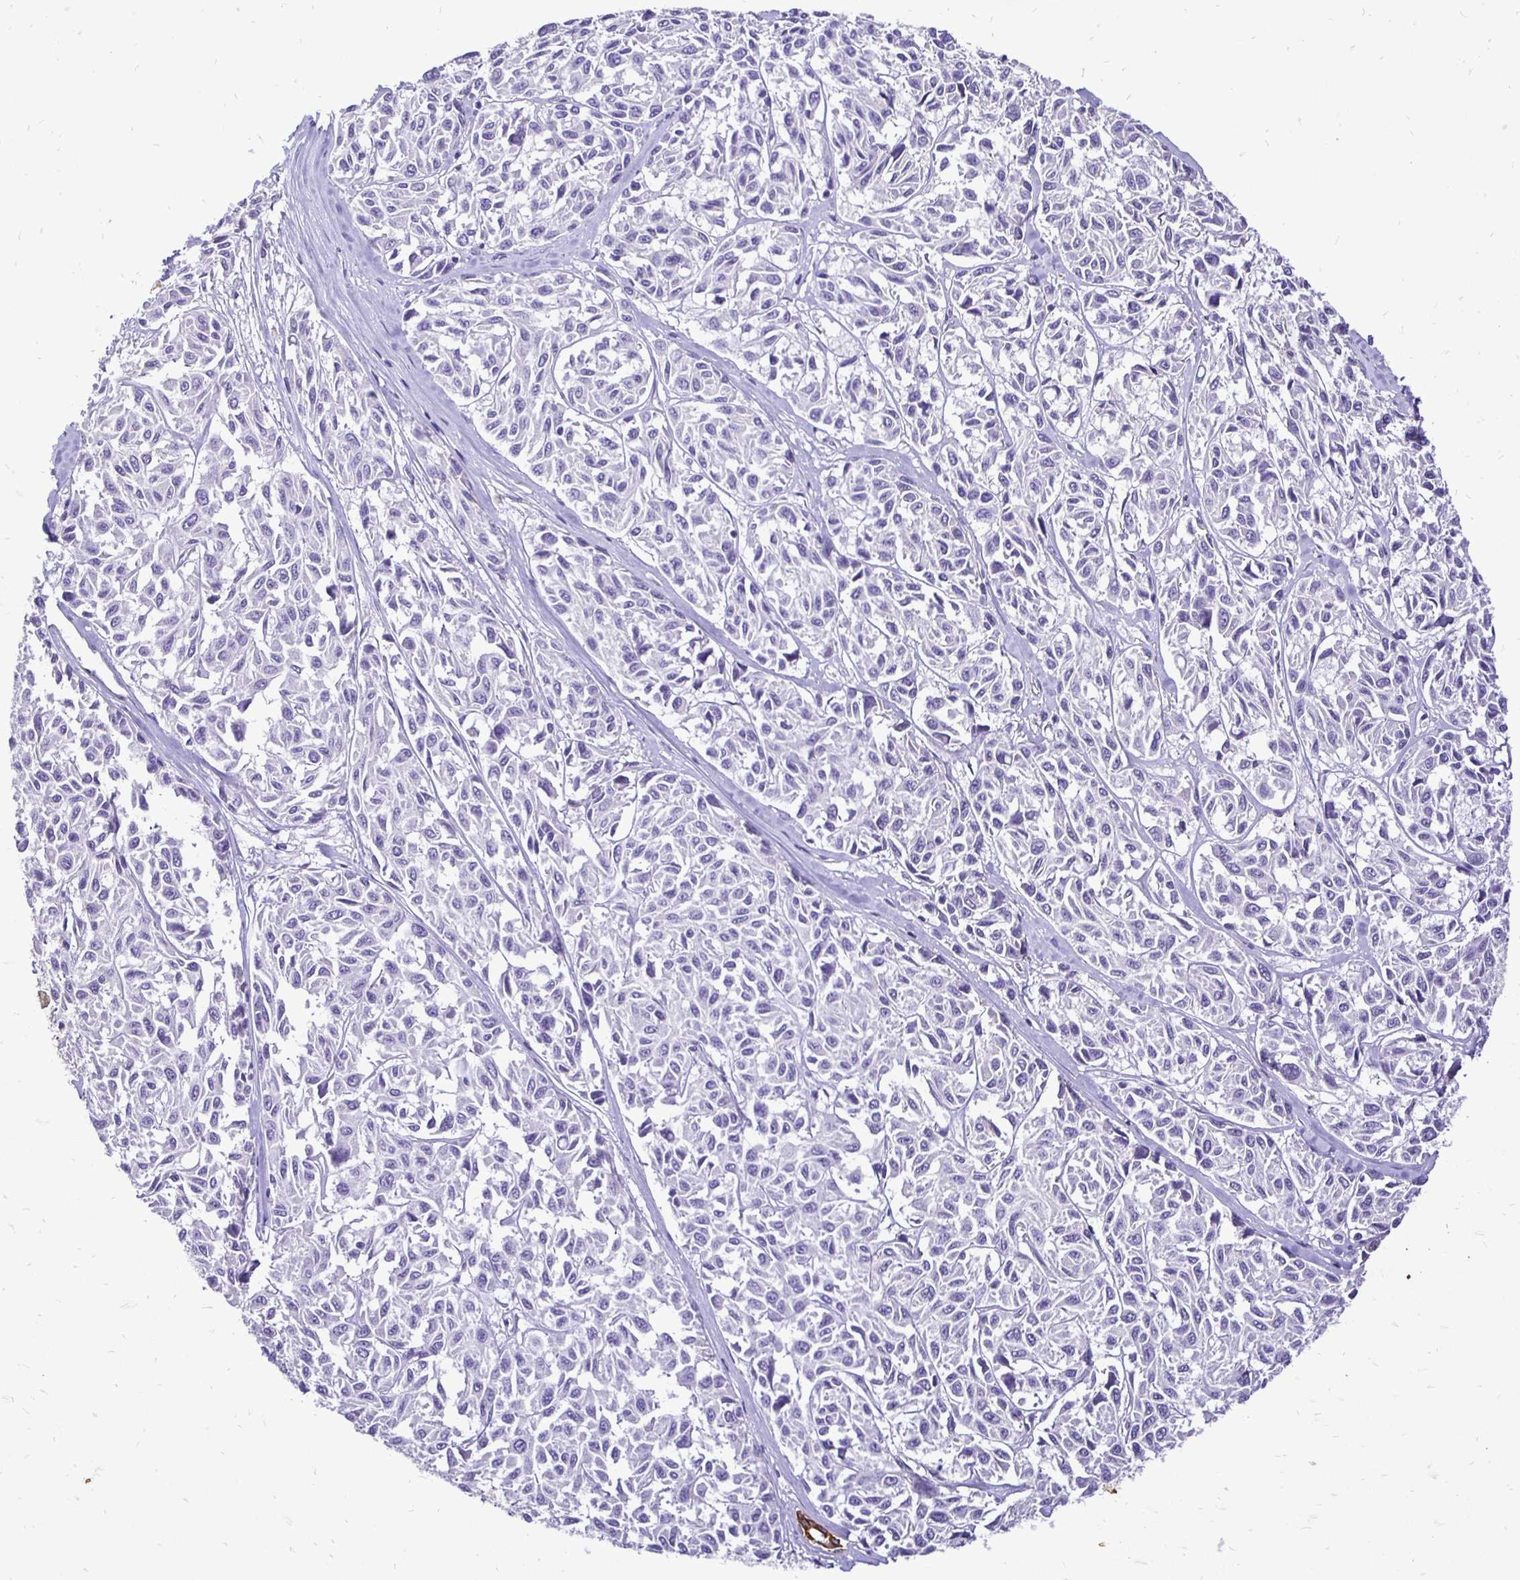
{"staining": {"intensity": "negative", "quantity": "none", "location": "none"}, "tissue": "melanoma", "cell_type": "Tumor cells", "image_type": "cancer", "snomed": [{"axis": "morphology", "description": "Malignant melanoma, NOS"}, {"axis": "topography", "description": "Skin"}], "caption": "A photomicrograph of melanoma stained for a protein shows no brown staining in tumor cells.", "gene": "TAF1D", "patient": {"sex": "female", "age": 66}}